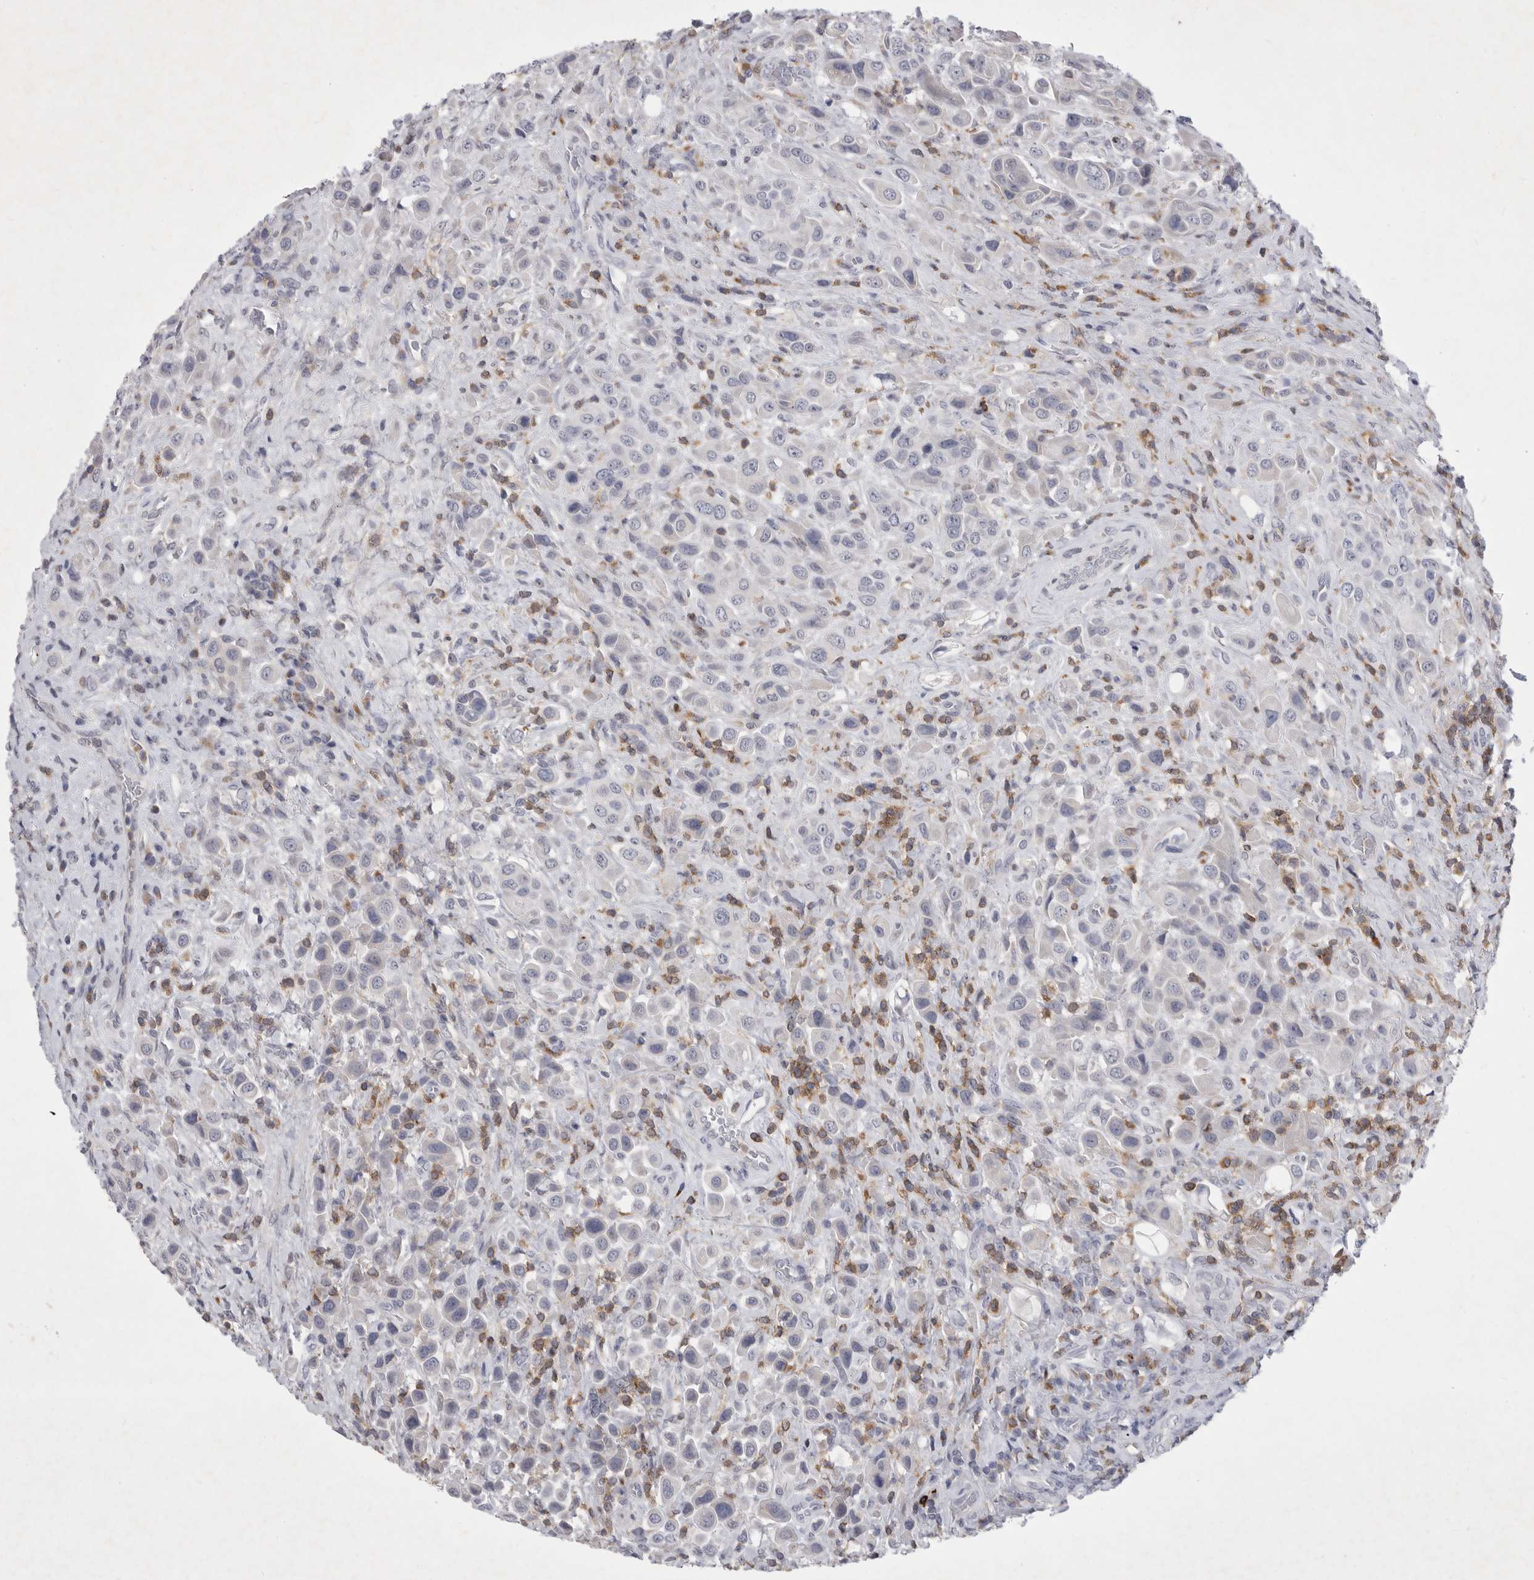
{"staining": {"intensity": "negative", "quantity": "none", "location": "none"}, "tissue": "urothelial cancer", "cell_type": "Tumor cells", "image_type": "cancer", "snomed": [{"axis": "morphology", "description": "Urothelial carcinoma, High grade"}, {"axis": "topography", "description": "Urinary bladder"}], "caption": "Immunohistochemistry (IHC) image of human urothelial carcinoma (high-grade) stained for a protein (brown), which reveals no expression in tumor cells.", "gene": "SIGLEC10", "patient": {"sex": "male", "age": 50}}